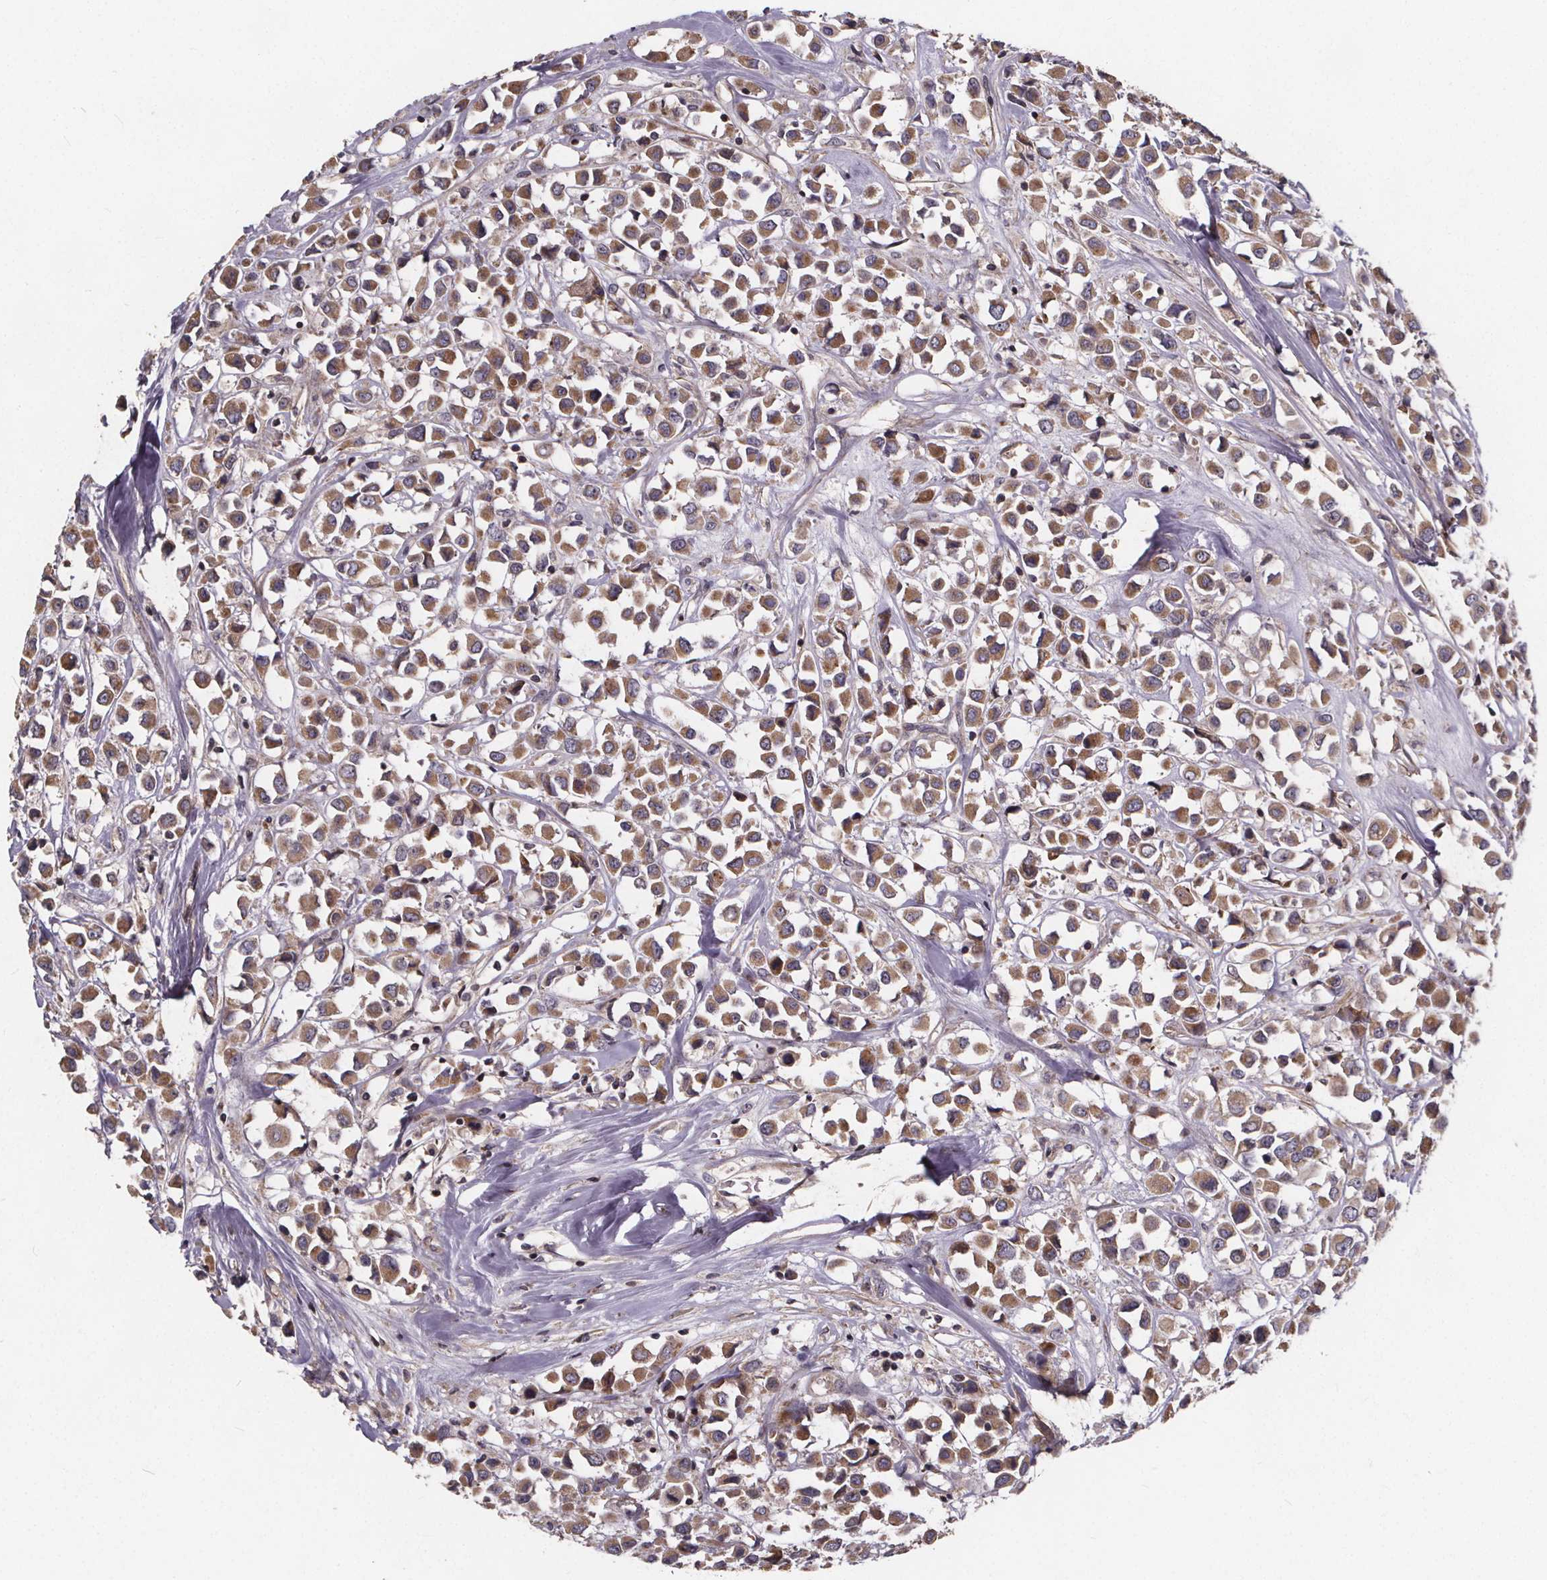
{"staining": {"intensity": "moderate", "quantity": ">75%", "location": "cytoplasmic/membranous"}, "tissue": "breast cancer", "cell_type": "Tumor cells", "image_type": "cancer", "snomed": [{"axis": "morphology", "description": "Duct carcinoma"}, {"axis": "topography", "description": "Breast"}], "caption": "Immunohistochemical staining of breast cancer (invasive ductal carcinoma) reveals medium levels of moderate cytoplasmic/membranous staining in approximately >75% of tumor cells. (Brightfield microscopy of DAB IHC at high magnification).", "gene": "YME1L1", "patient": {"sex": "female", "age": 61}}